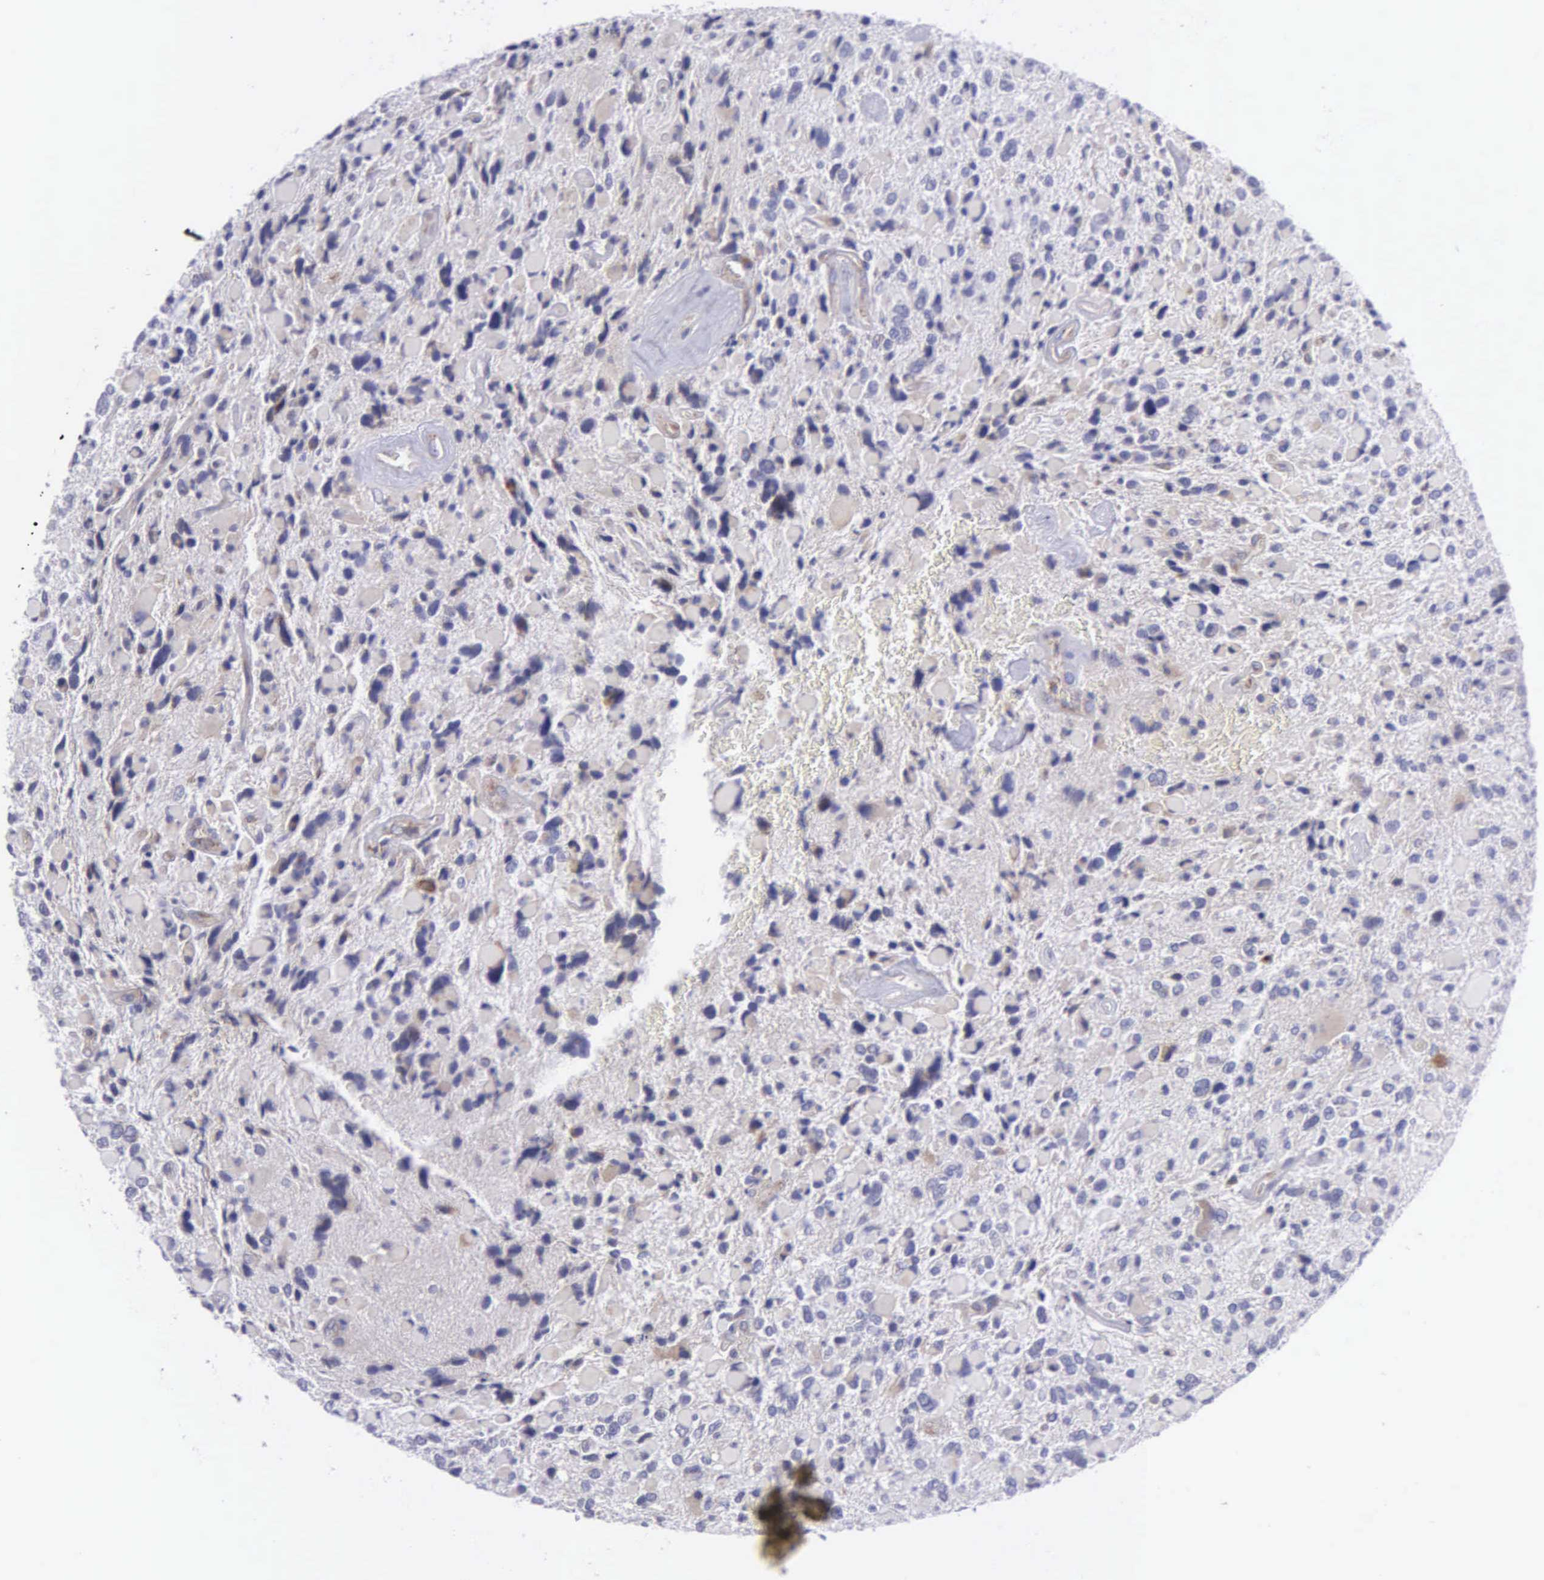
{"staining": {"intensity": "negative", "quantity": "none", "location": "none"}, "tissue": "glioma", "cell_type": "Tumor cells", "image_type": "cancer", "snomed": [{"axis": "morphology", "description": "Glioma, malignant, High grade"}, {"axis": "topography", "description": "Brain"}], "caption": "Tumor cells show no significant positivity in glioma.", "gene": "SYNJ2BP", "patient": {"sex": "female", "age": 37}}